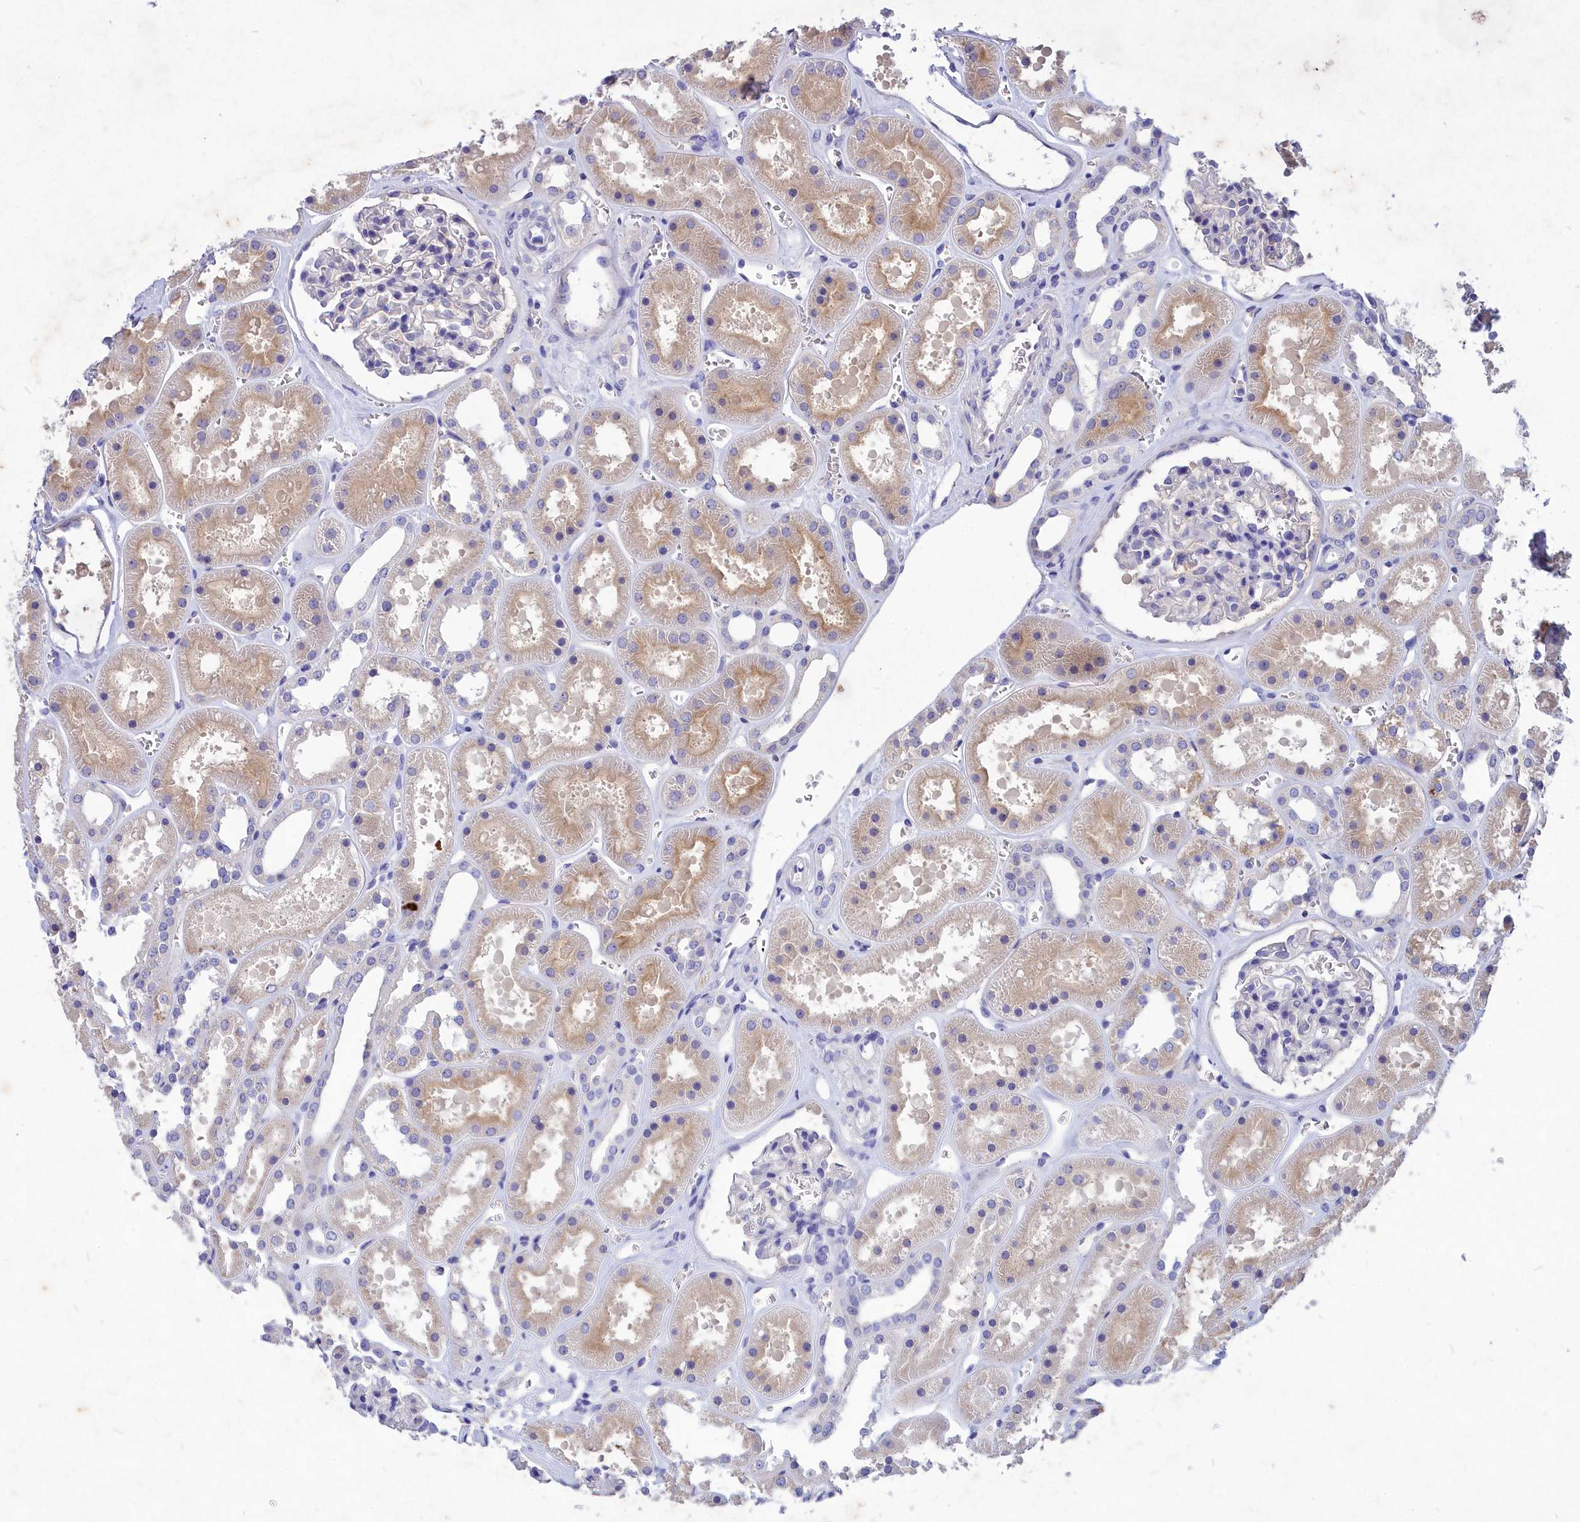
{"staining": {"intensity": "negative", "quantity": "none", "location": "none"}, "tissue": "kidney", "cell_type": "Cells in glomeruli", "image_type": "normal", "snomed": [{"axis": "morphology", "description": "Normal tissue, NOS"}, {"axis": "topography", "description": "Kidney"}], "caption": "Human kidney stained for a protein using immunohistochemistry exhibits no staining in cells in glomeruli.", "gene": "DEFB119", "patient": {"sex": "female", "age": 41}}